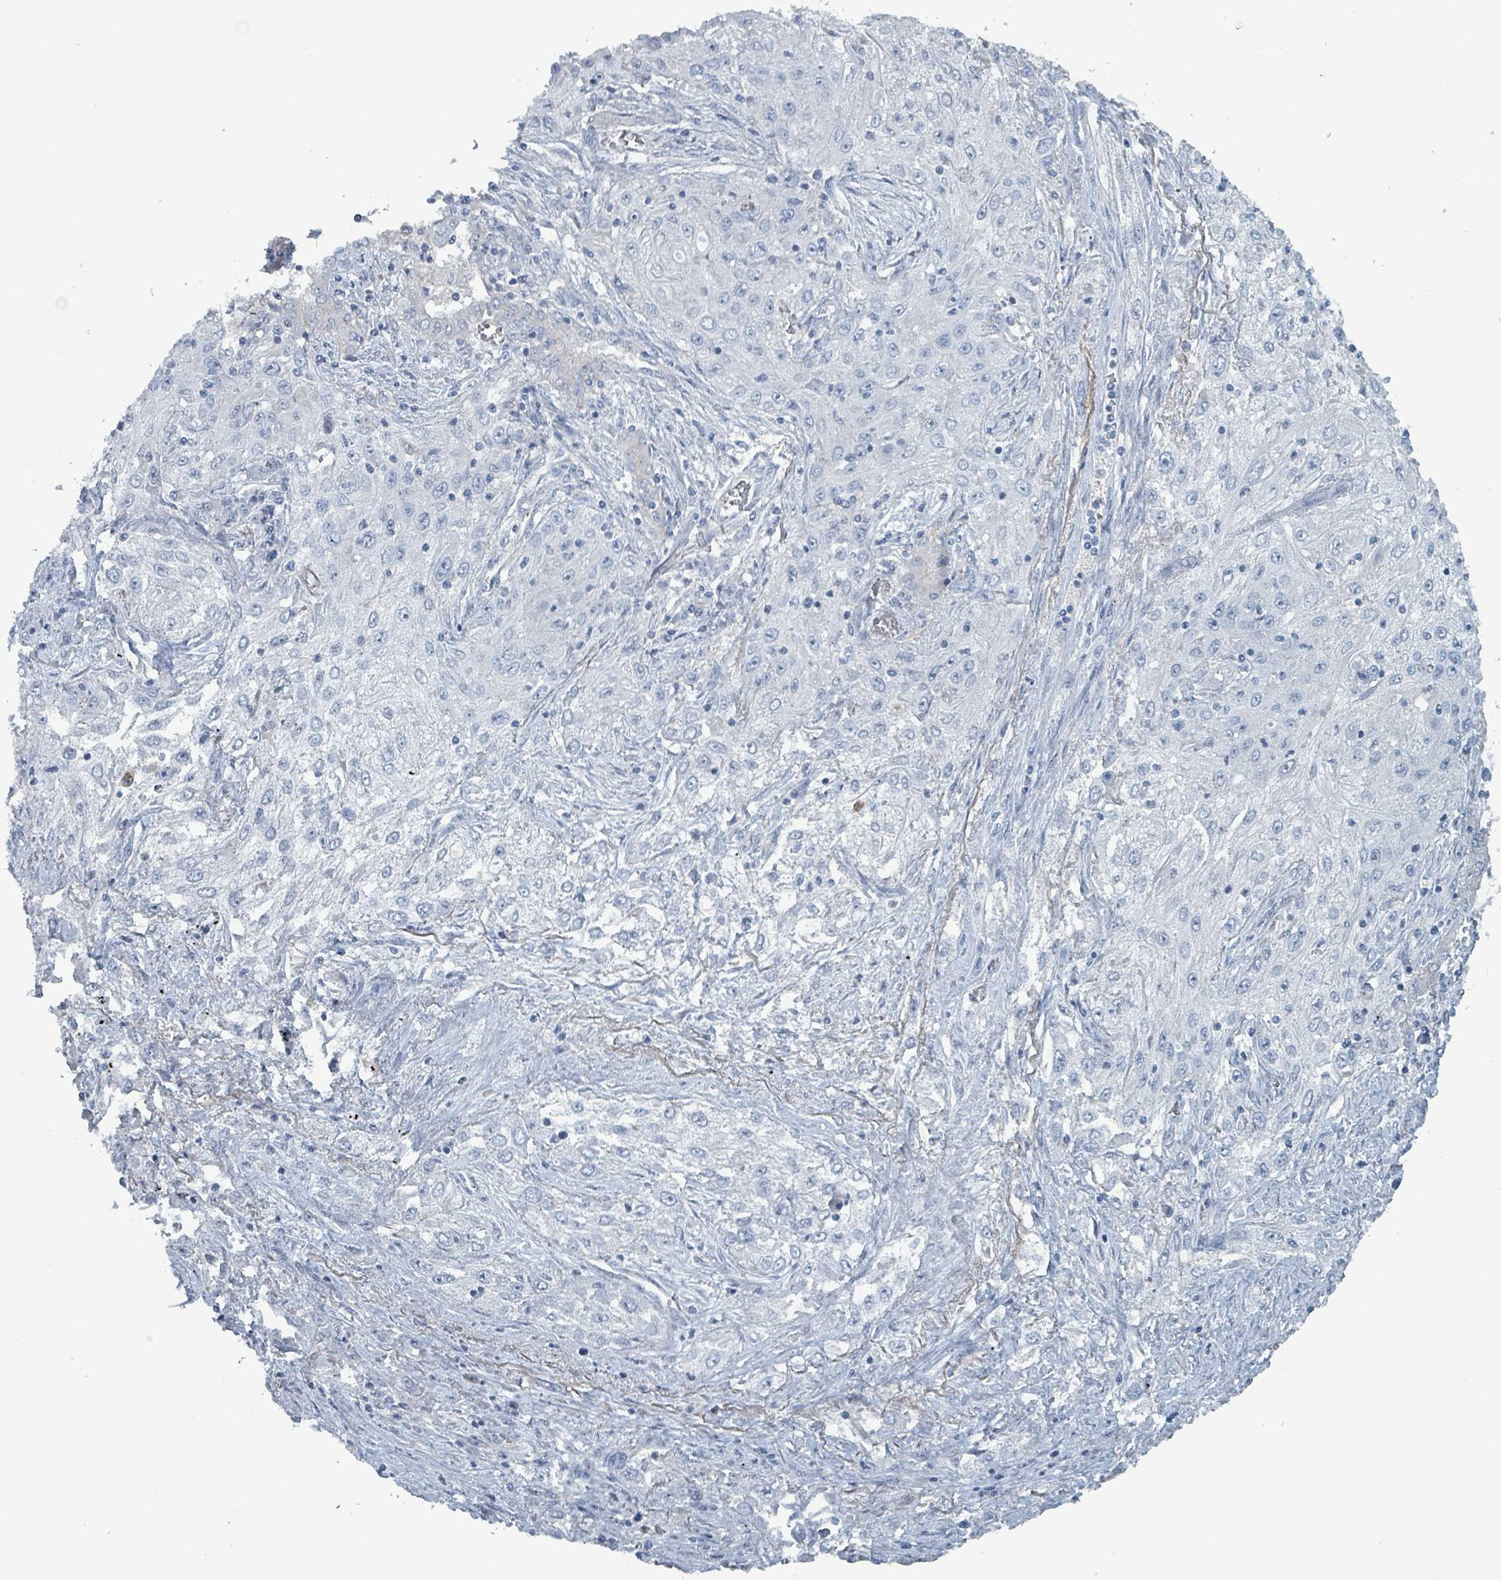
{"staining": {"intensity": "negative", "quantity": "none", "location": "none"}, "tissue": "lung cancer", "cell_type": "Tumor cells", "image_type": "cancer", "snomed": [{"axis": "morphology", "description": "Squamous cell carcinoma, NOS"}, {"axis": "topography", "description": "Lung"}], "caption": "DAB (3,3'-diaminobenzidine) immunohistochemical staining of squamous cell carcinoma (lung) demonstrates no significant positivity in tumor cells. (IHC, brightfield microscopy, high magnification).", "gene": "TAAR5", "patient": {"sex": "female", "age": 69}}